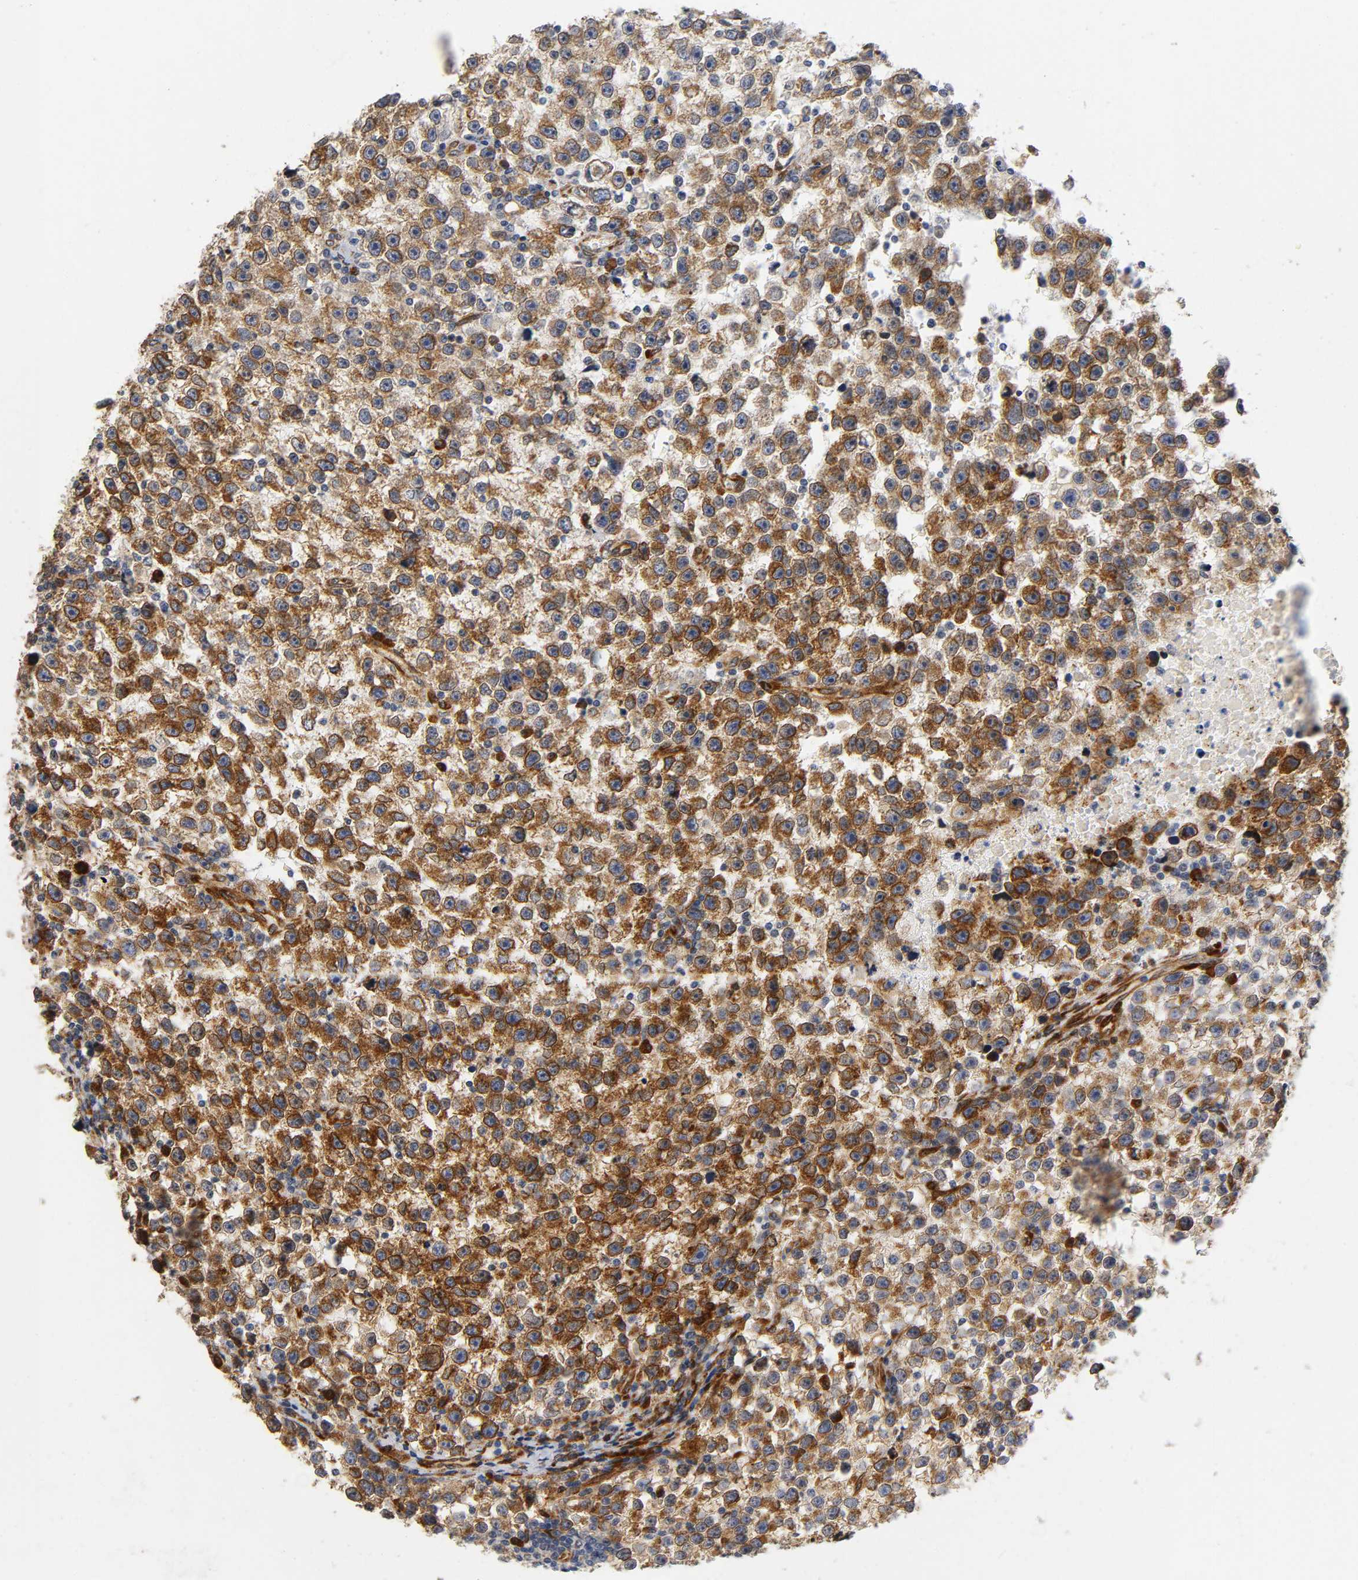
{"staining": {"intensity": "moderate", "quantity": ">75%", "location": "cytoplasmic/membranous"}, "tissue": "testis cancer", "cell_type": "Tumor cells", "image_type": "cancer", "snomed": [{"axis": "morphology", "description": "Seminoma, NOS"}, {"axis": "topography", "description": "Testis"}], "caption": "Protein expression analysis of testis seminoma exhibits moderate cytoplasmic/membranous positivity in about >75% of tumor cells.", "gene": "SOS2", "patient": {"sex": "male", "age": 33}}